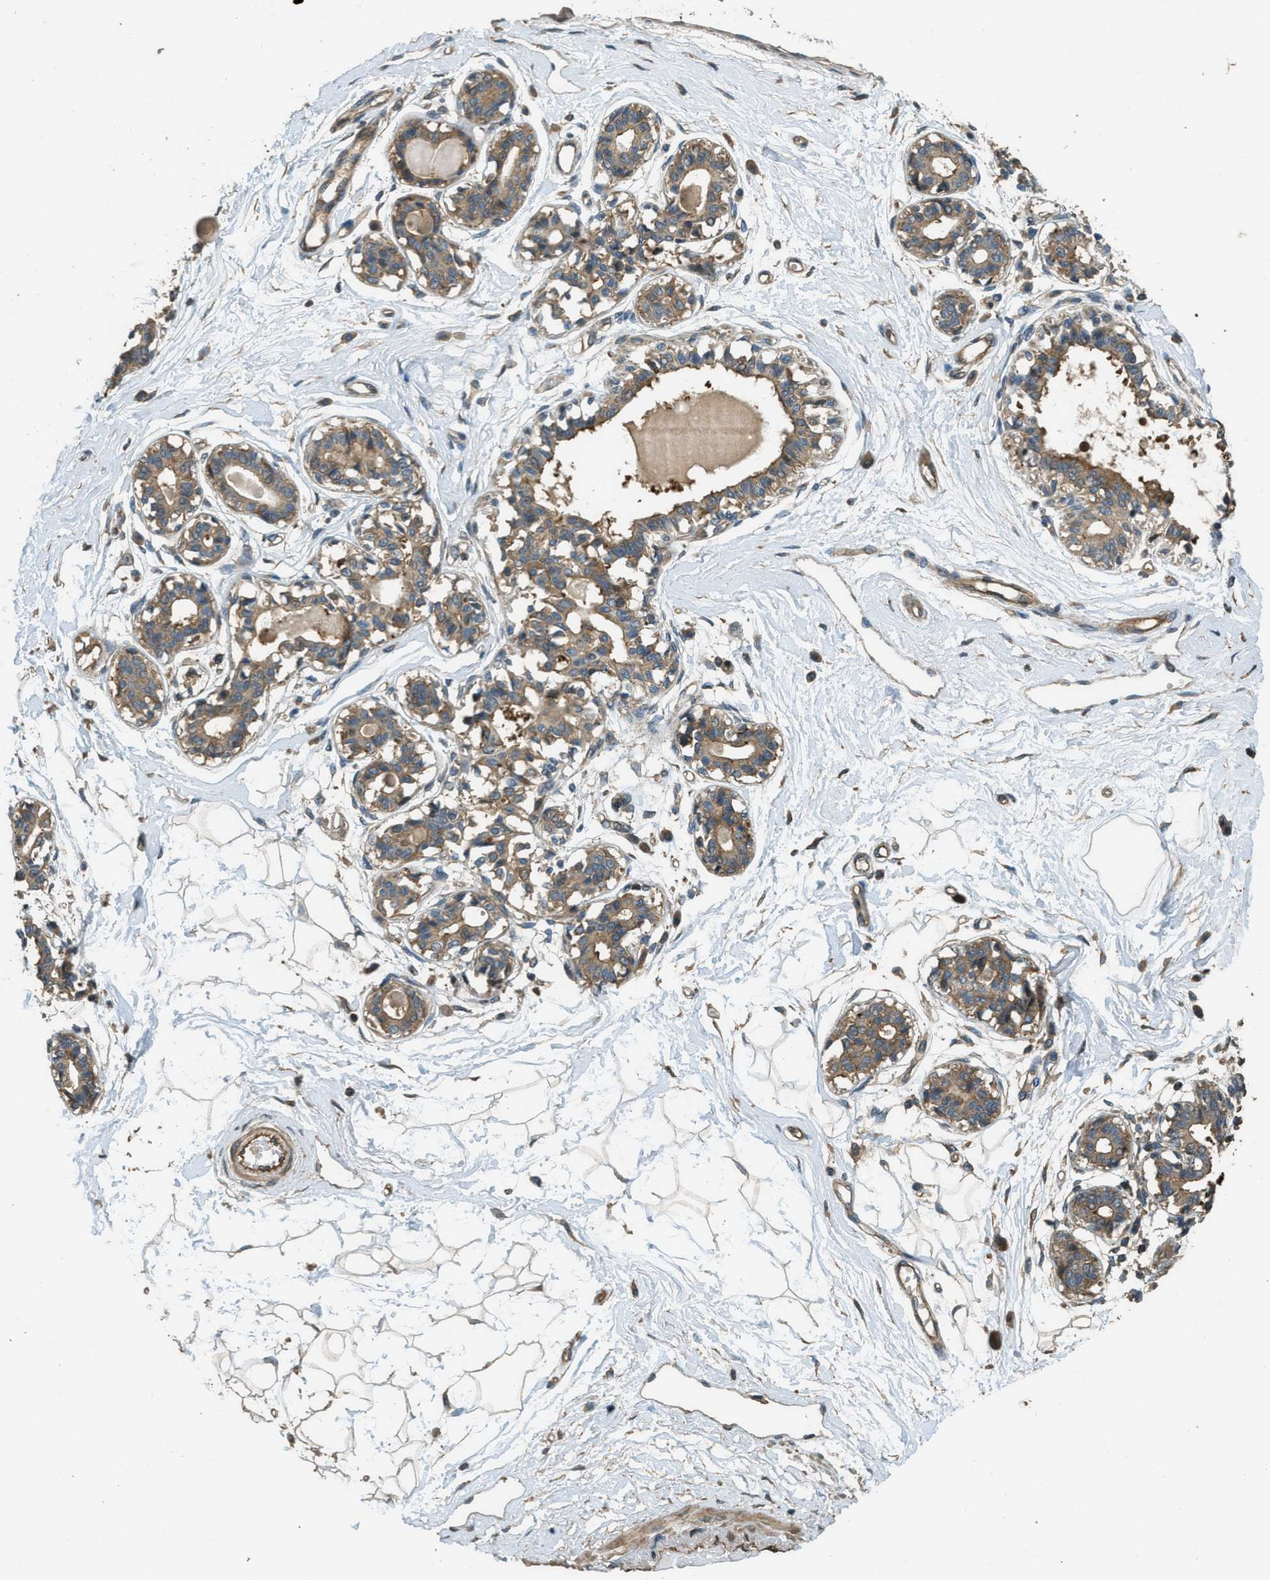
{"staining": {"intensity": "weak", "quantity": ">75%", "location": "cytoplasmic/membranous"}, "tissue": "breast", "cell_type": "Adipocytes", "image_type": "normal", "snomed": [{"axis": "morphology", "description": "Normal tissue, NOS"}, {"axis": "topography", "description": "Breast"}], "caption": "Brown immunohistochemical staining in normal human breast shows weak cytoplasmic/membranous positivity in about >75% of adipocytes.", "gene": "MARS1", "patient": {"sex": "female", "age": 45}}